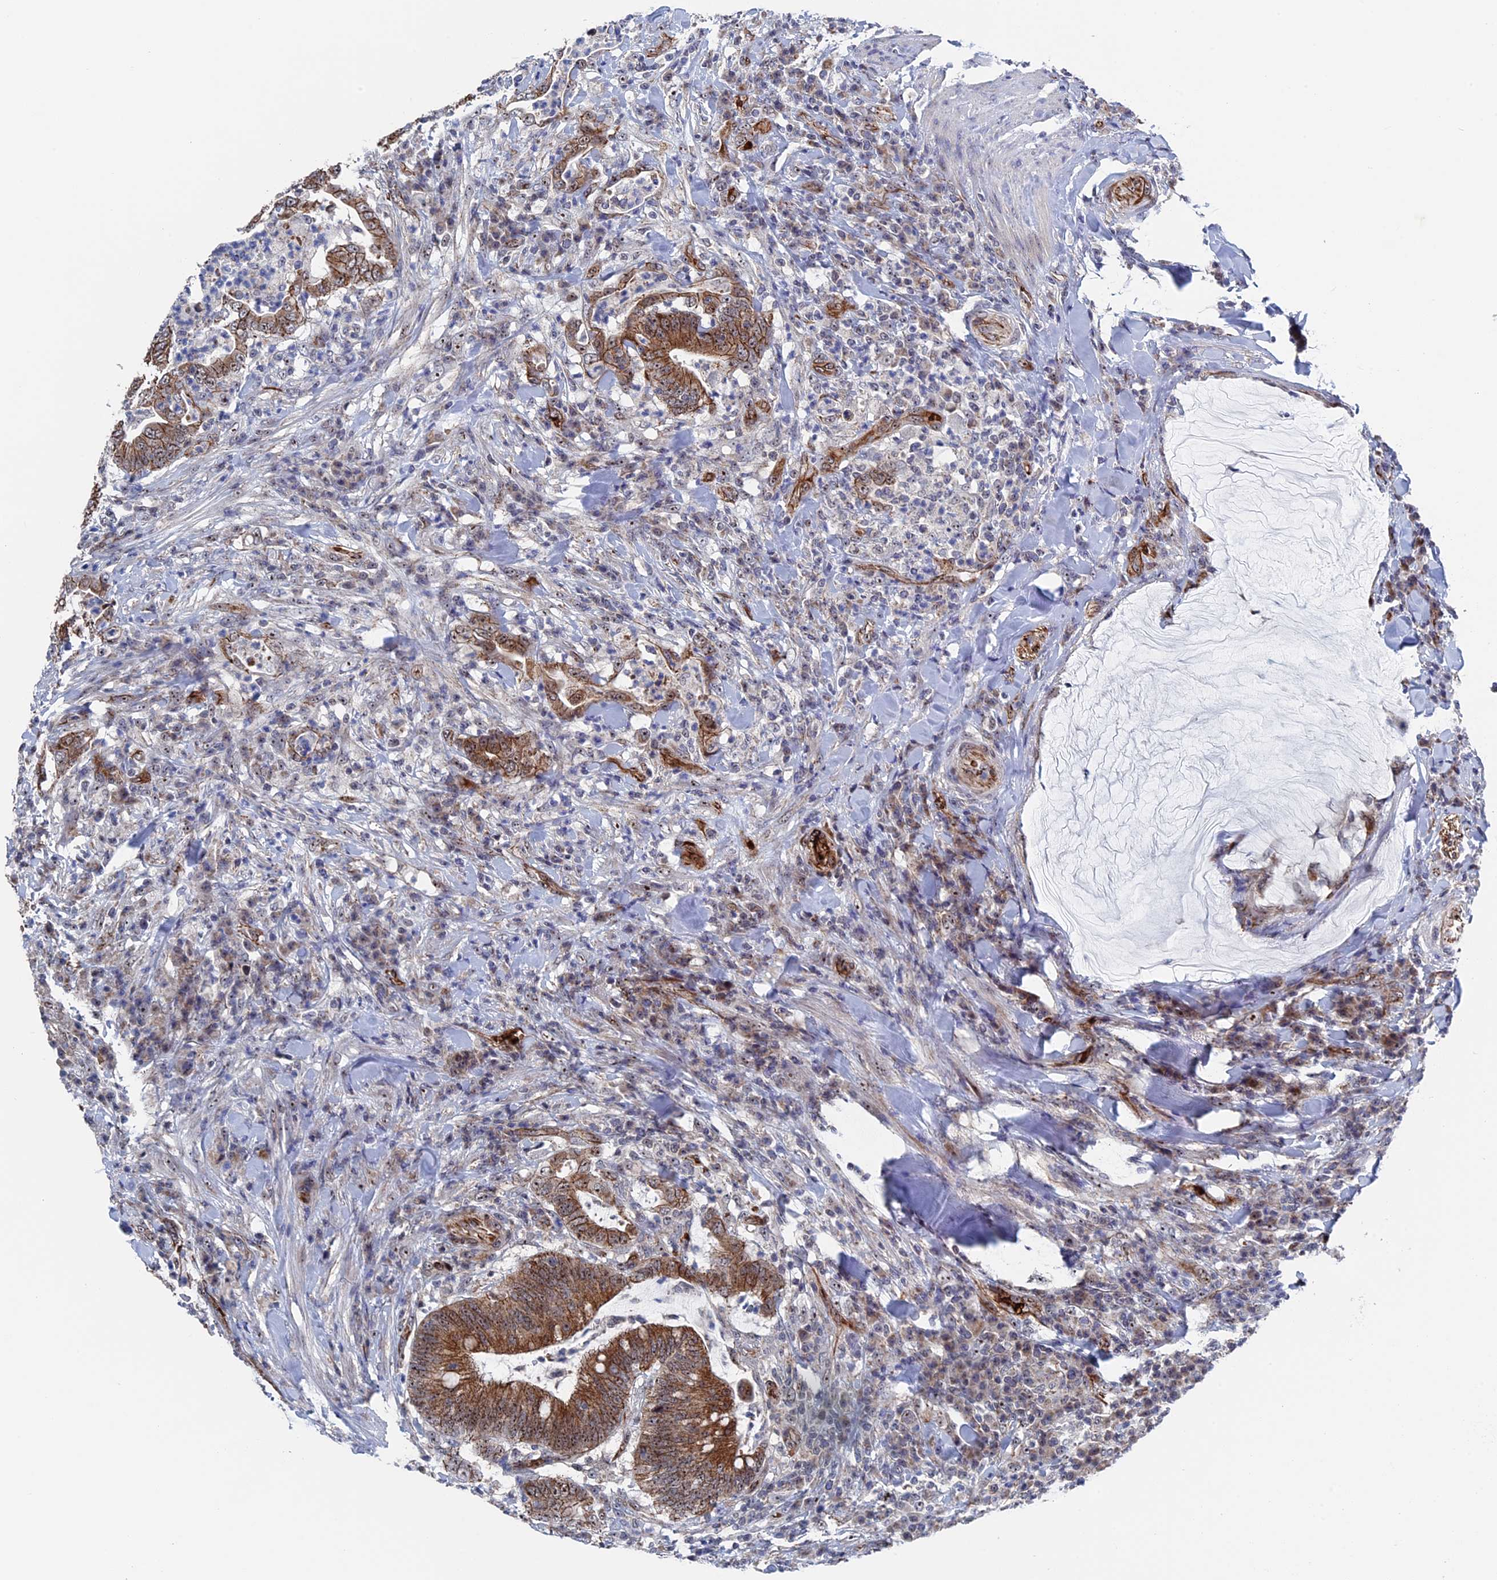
{"staining": {"intensity": "moderate", "quantity": ">75%", "location": "cytoplasmic/membranous,nuclear"}, "tissue": "colorectal cancer", "cell_type": "Tumor cells", "image_type": "cancer", "snomed": [{"axis": "morphology", "description": "Adenocarcinoma, NOS"}, {"axis": "topography", "description": "Colon"}], "caption": "This micrograph exhibits colorectal adenocarcinoma stained with immunohistochemistry (IHC) to label a protein in brown. The cytoplasmic/membranous and nuclear of tumor cells show moderate positivity for the protein. Nuclei are counter-stained blue.", "gene": "EXOSC9", "patient": {"sex": "female", "age": 66}}